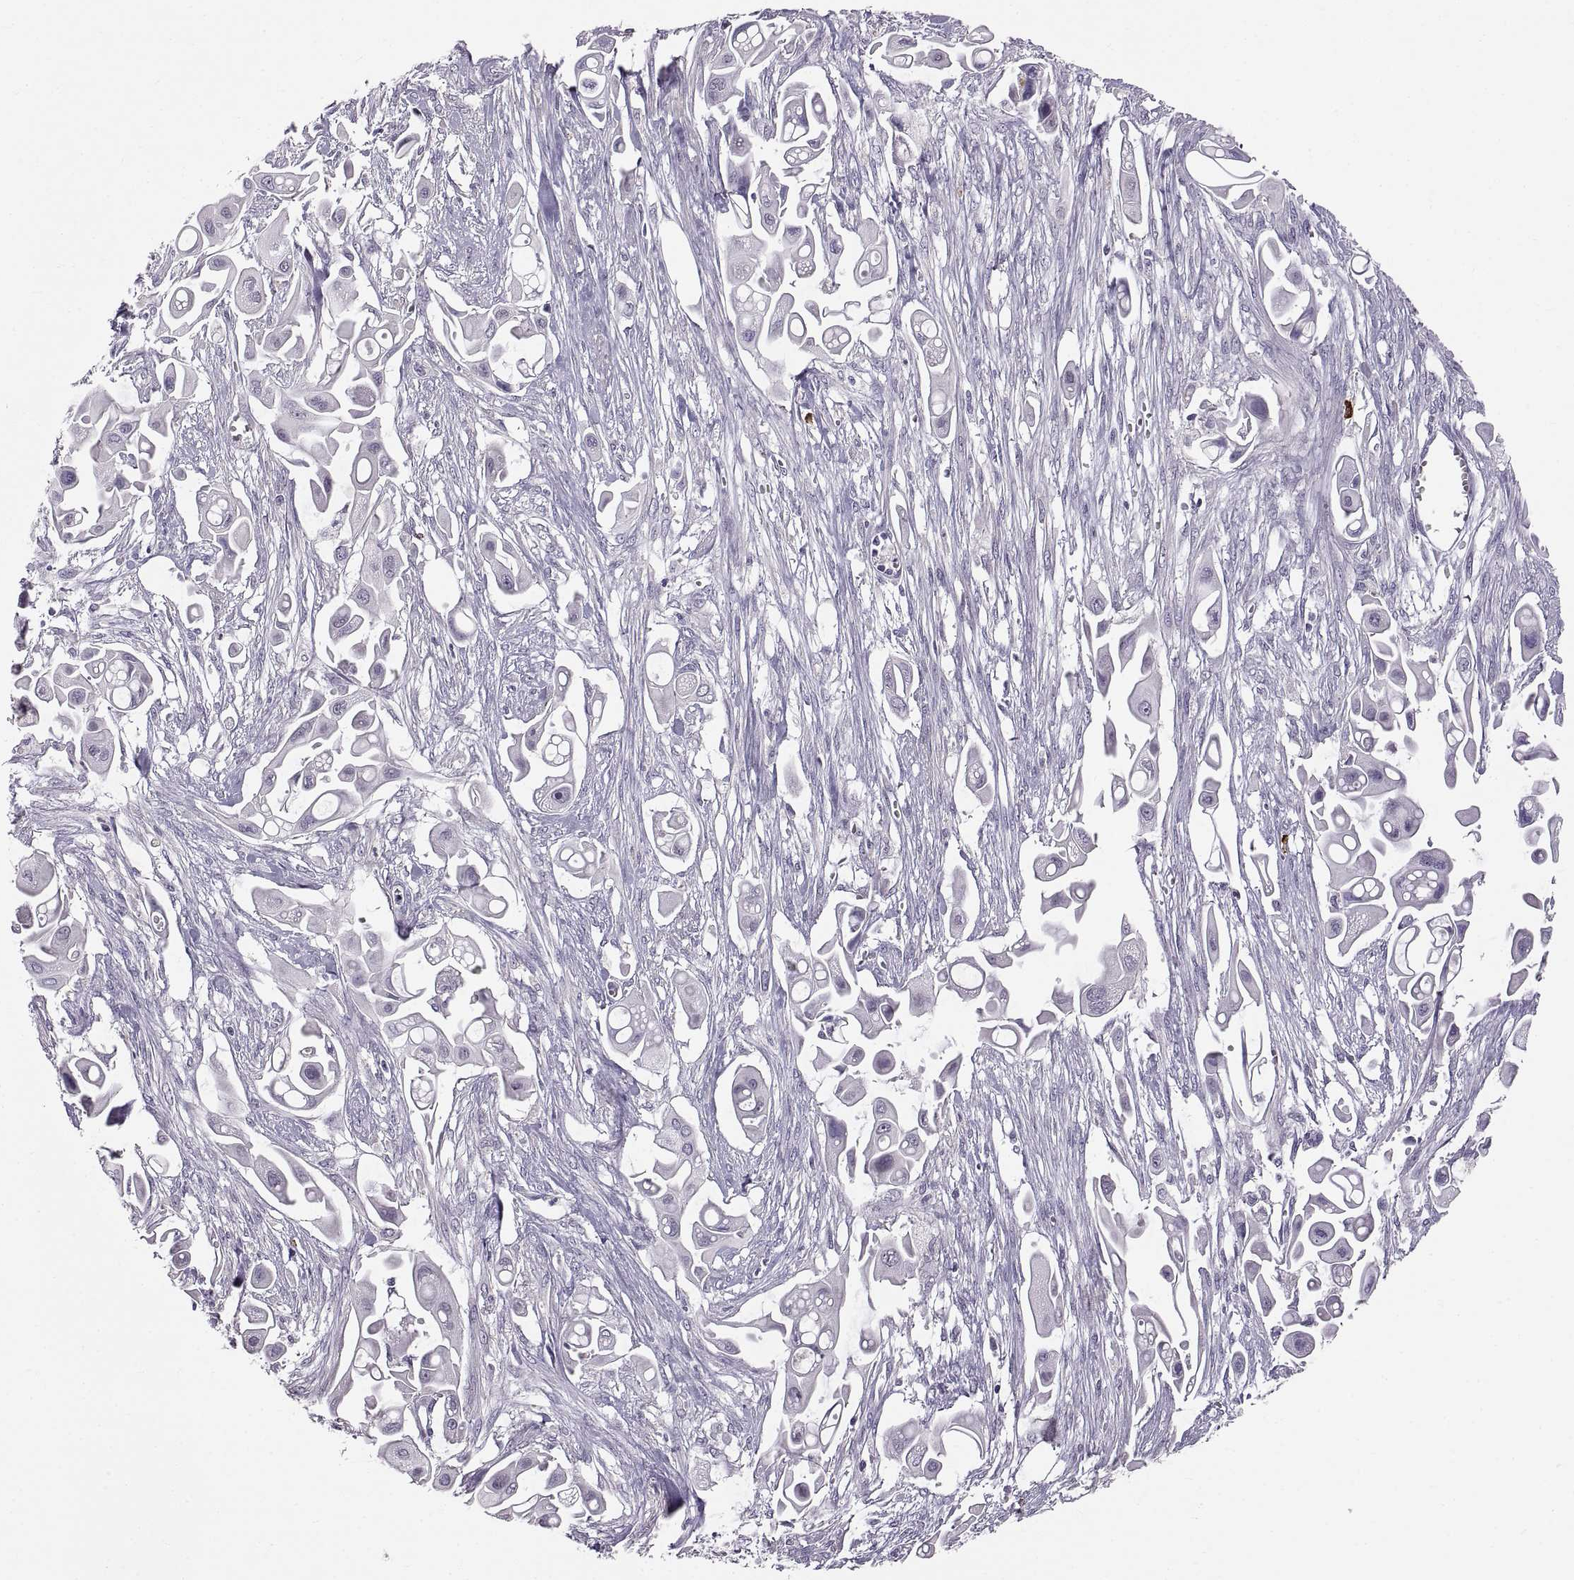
{"staining": {"intensity": "negative", "quantity": "none", "location": "none"}, "tissue": "pancreatic cancer", "cell_type": "Tumor cells", "image_type": "cancer", "snomed": [{"axis": "morphology", "description": "Adenocarcinoma, NOS"}, {"axis": "topography", "description": "Pancreas"}], "caption": "Immunohistochemical staining of pancreatic cancer exhibits no significant staining in tumor cells.", "gene": "WFDC8", "patient": {"sex": "male", "age": 50}}